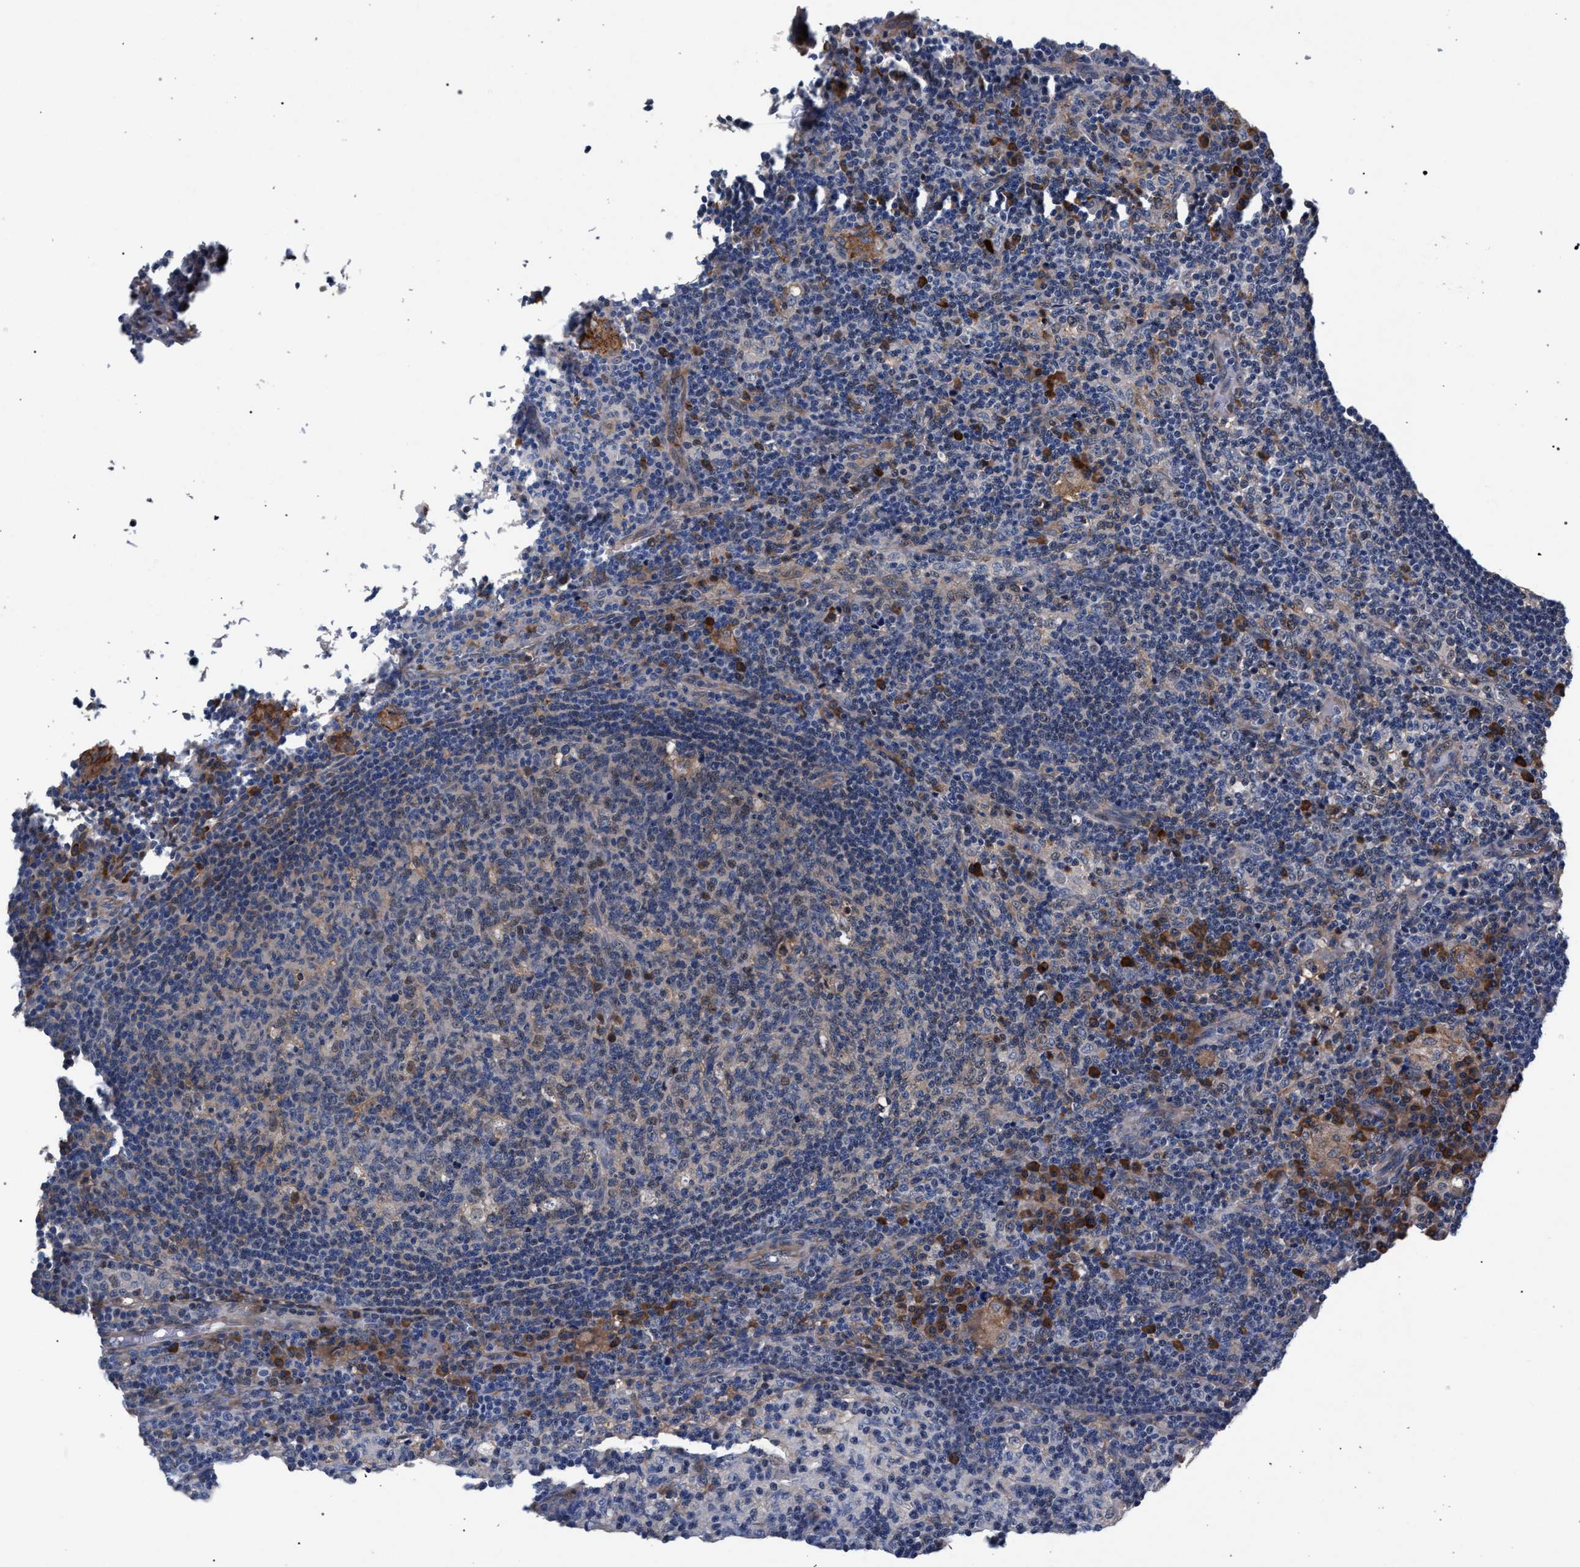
{"staining": {"intensity": "weak", "quantity": "<25%", "location": "cytoplasmic/membranous"}, "tissue": "lymph node", "cell_type": "Germinal center cells", "image_type": "normal", "snomed": [{"axis": "morphology", "description": "Normal tissue, NOS"}, {"axis": "morphology", "description": "Inflammation, NOS"}, {"axis": "topography", "description": "Lymph node"}], "caption": "High power microscopy histopathology image of an IHC micrograph of benign lymph node, revealing no significant positivity in germinal center cells.", "gene": "ZNF462", "patient": {"sex": "male", "age": 55}}